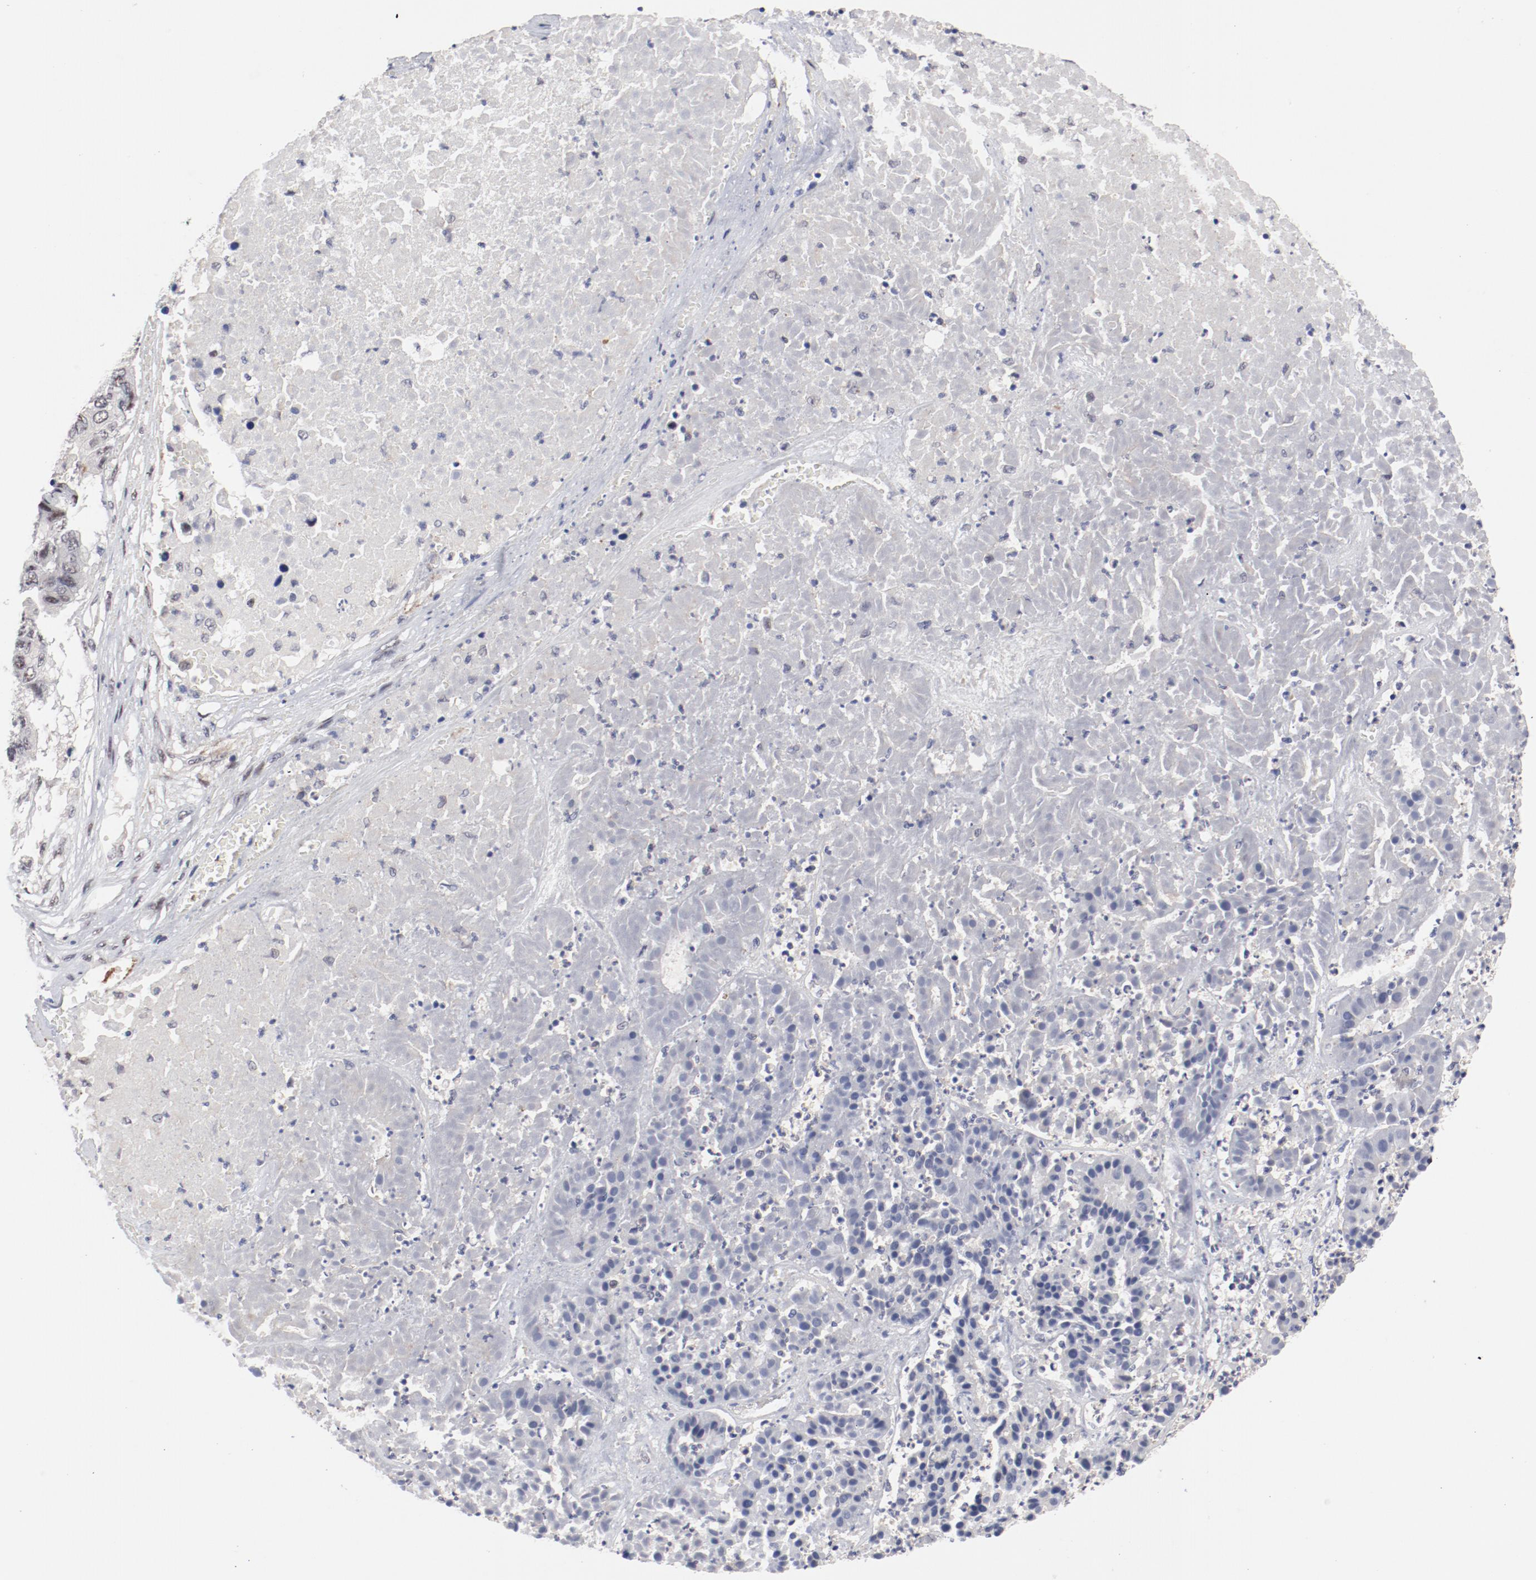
{"staining": {"intensity": "negative", "quantity": "none", "location": "none"}, "tissue": "pancreatic cancer", "cell_type": "Tumor cells", "image_type": "cancer", "snomed": [{"axis": "morphology", "description": "Adenocarcinoma, NOS"}, {"axis": "topography", "description": "Pancreas"}], "caption": "A high-resolution histopathology image shows IHC staining of pancreatic adenocarcinoma, which demonstrates no significant positivity in tumor cells.", "gene": "FSCB", "patient": {"sex": "male", "age": 50}}